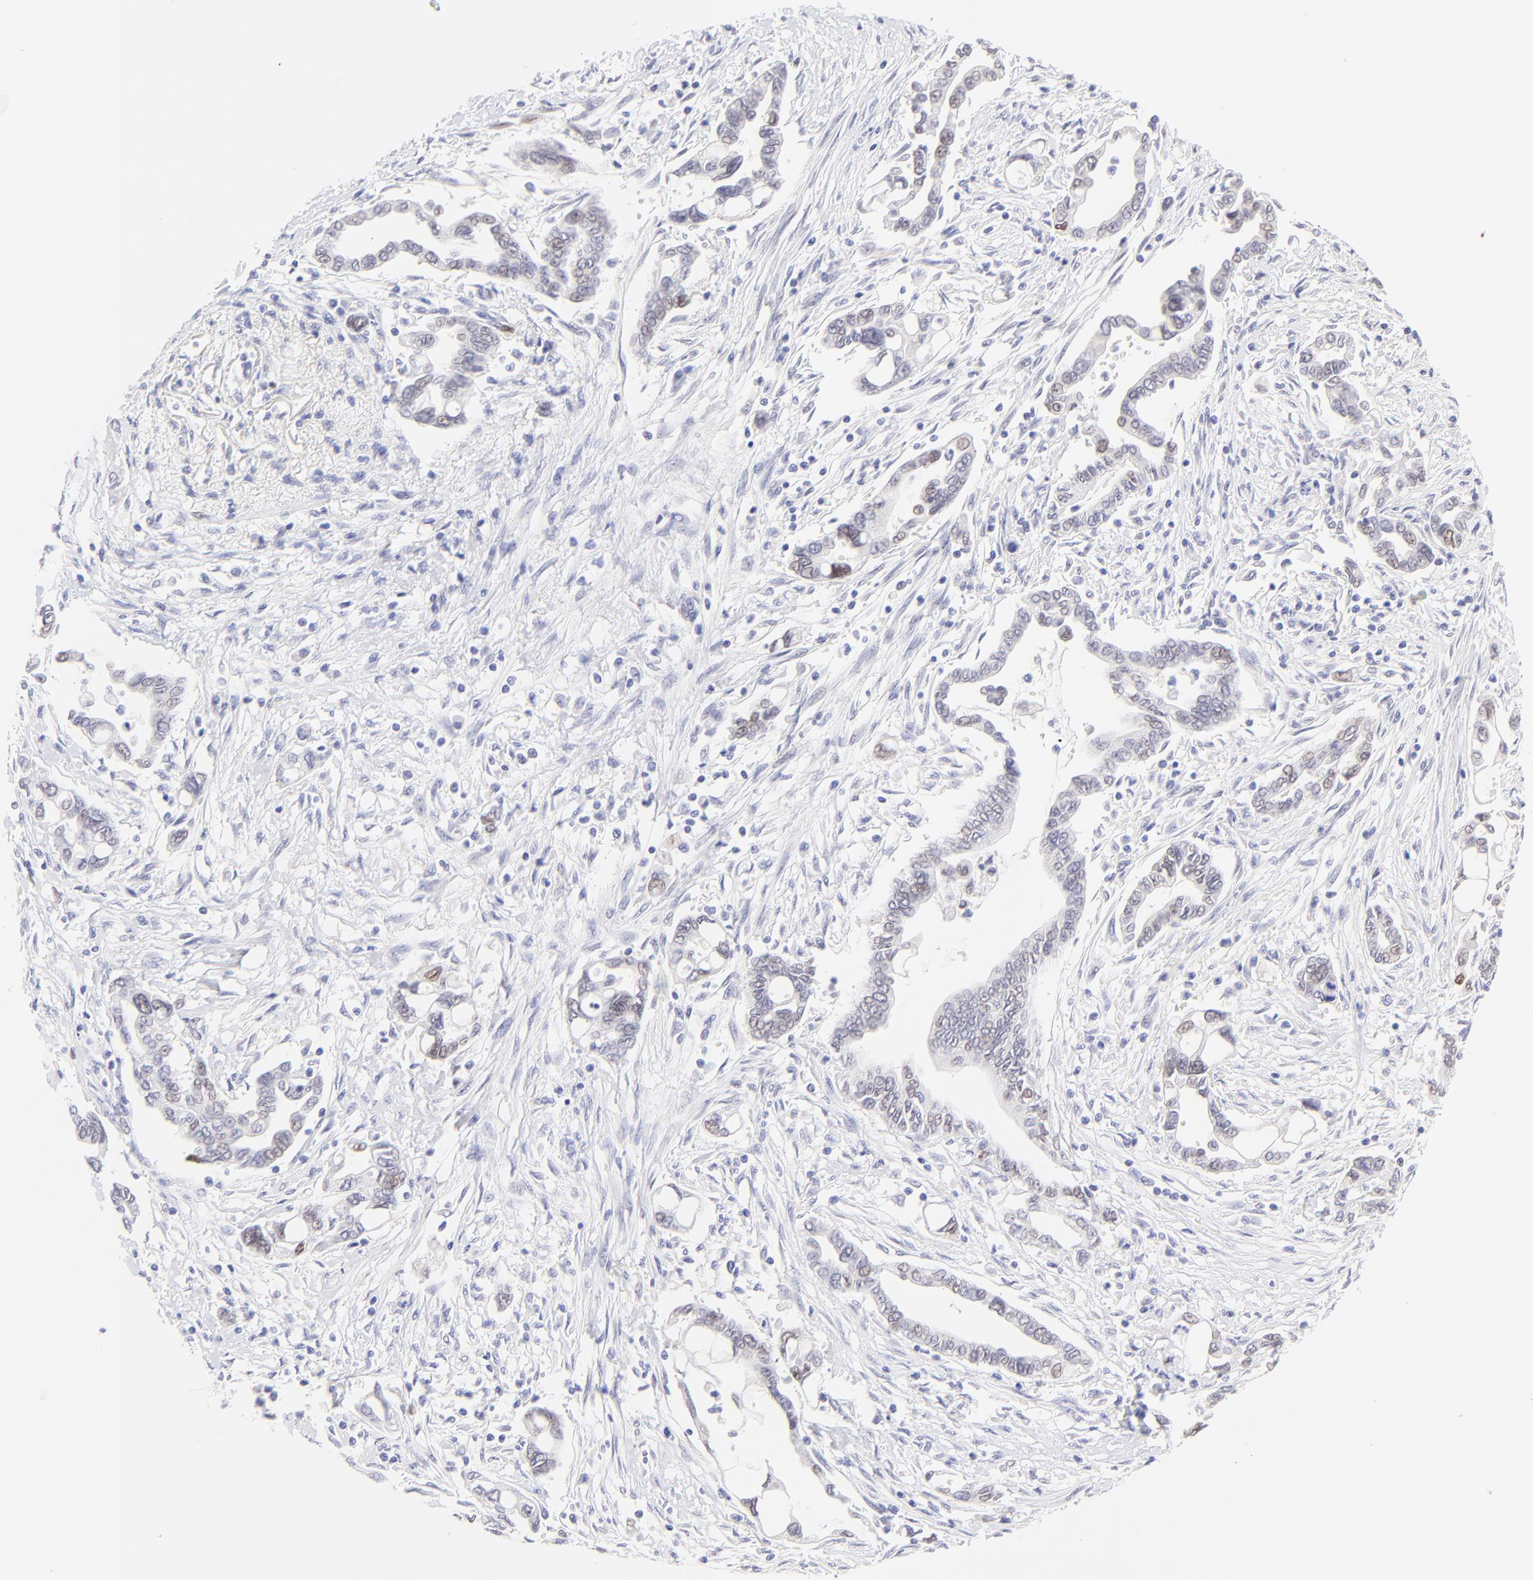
{"staining": {"intensity": "weak", "quantity": "<25%", "location": "nuclear"}, "tissue": "pancreatic cancer", "cell_type": "Tumor cells", "image_type": "cancer", "snomed": [{"axis": "morphology", "description": "Adenocarcinoma, NOS"}, {"axis": "topography", "description": "Pancreas"}], "caption": "This micrograph is of adenocarcinoma (pancreatic) stained with immunohistochemistry to label a protein in brown with the nuclei are counter-stained blue. There is no expression in tumor cells.", "gene": "KLF4", "patient": {"sex": "female", "age": 57}}